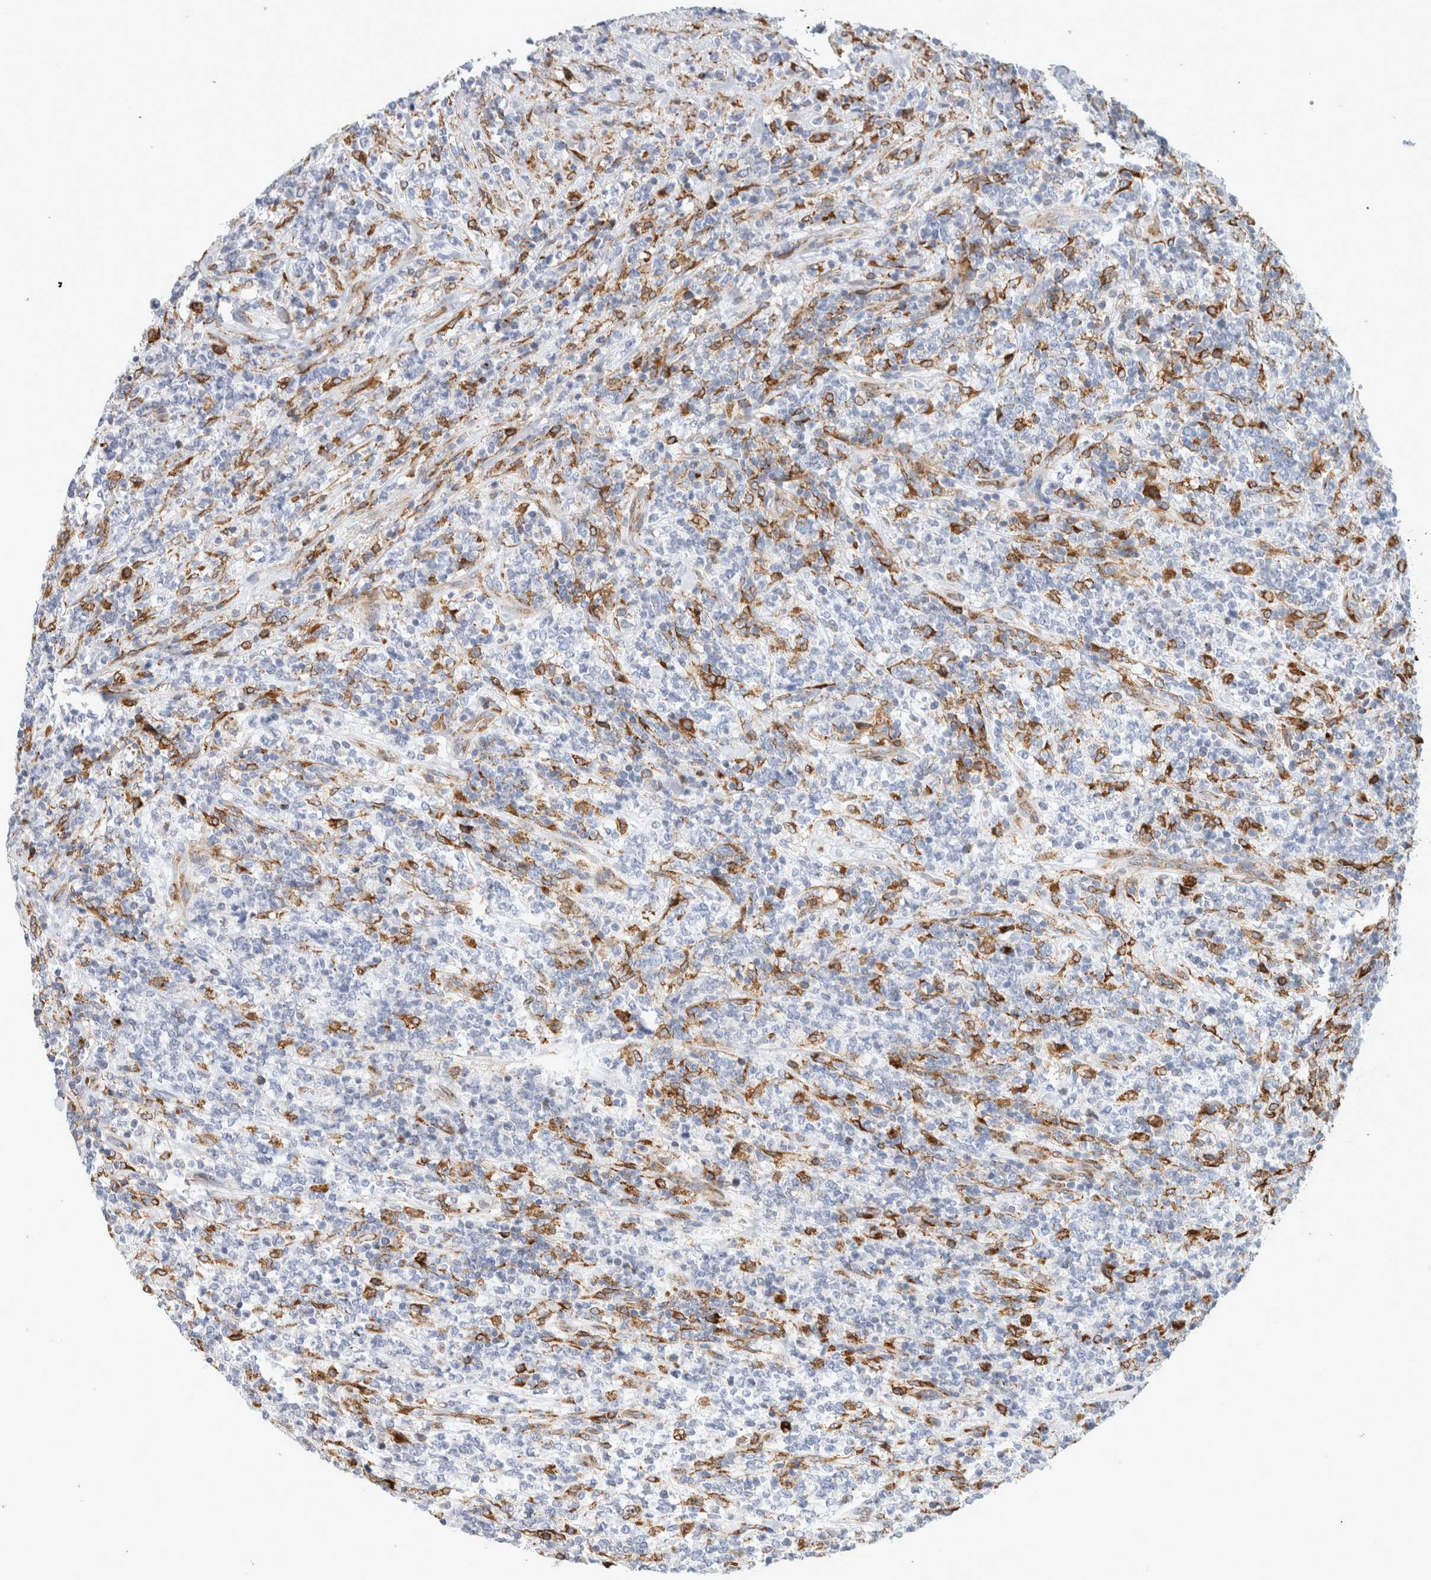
{"staining": {"intensity": "moderate", "quantity": "<25%", "location": "cytoplasmic/membranous"}, "tissue": "lymphoma", "cell_type": "Tumor cells", "image_type": "cancer", "snomed": [{"axis": "morphology", "description": "Malignant lymphoma, non-Hodgkin's type, High grade"}, {"axis": "topography", "description": "Soft tissue"}], "caption": "Approximately <25% of tumor cells in human high-grade malignant lymphoma, non-Hodgkin's type demonstrate moderate cytoplasmic/membranous protein positivity as visualized by brown immunohistochemical staining.", "gene": "MCFD2", "patient": {"sex": "male", "age": 18}}